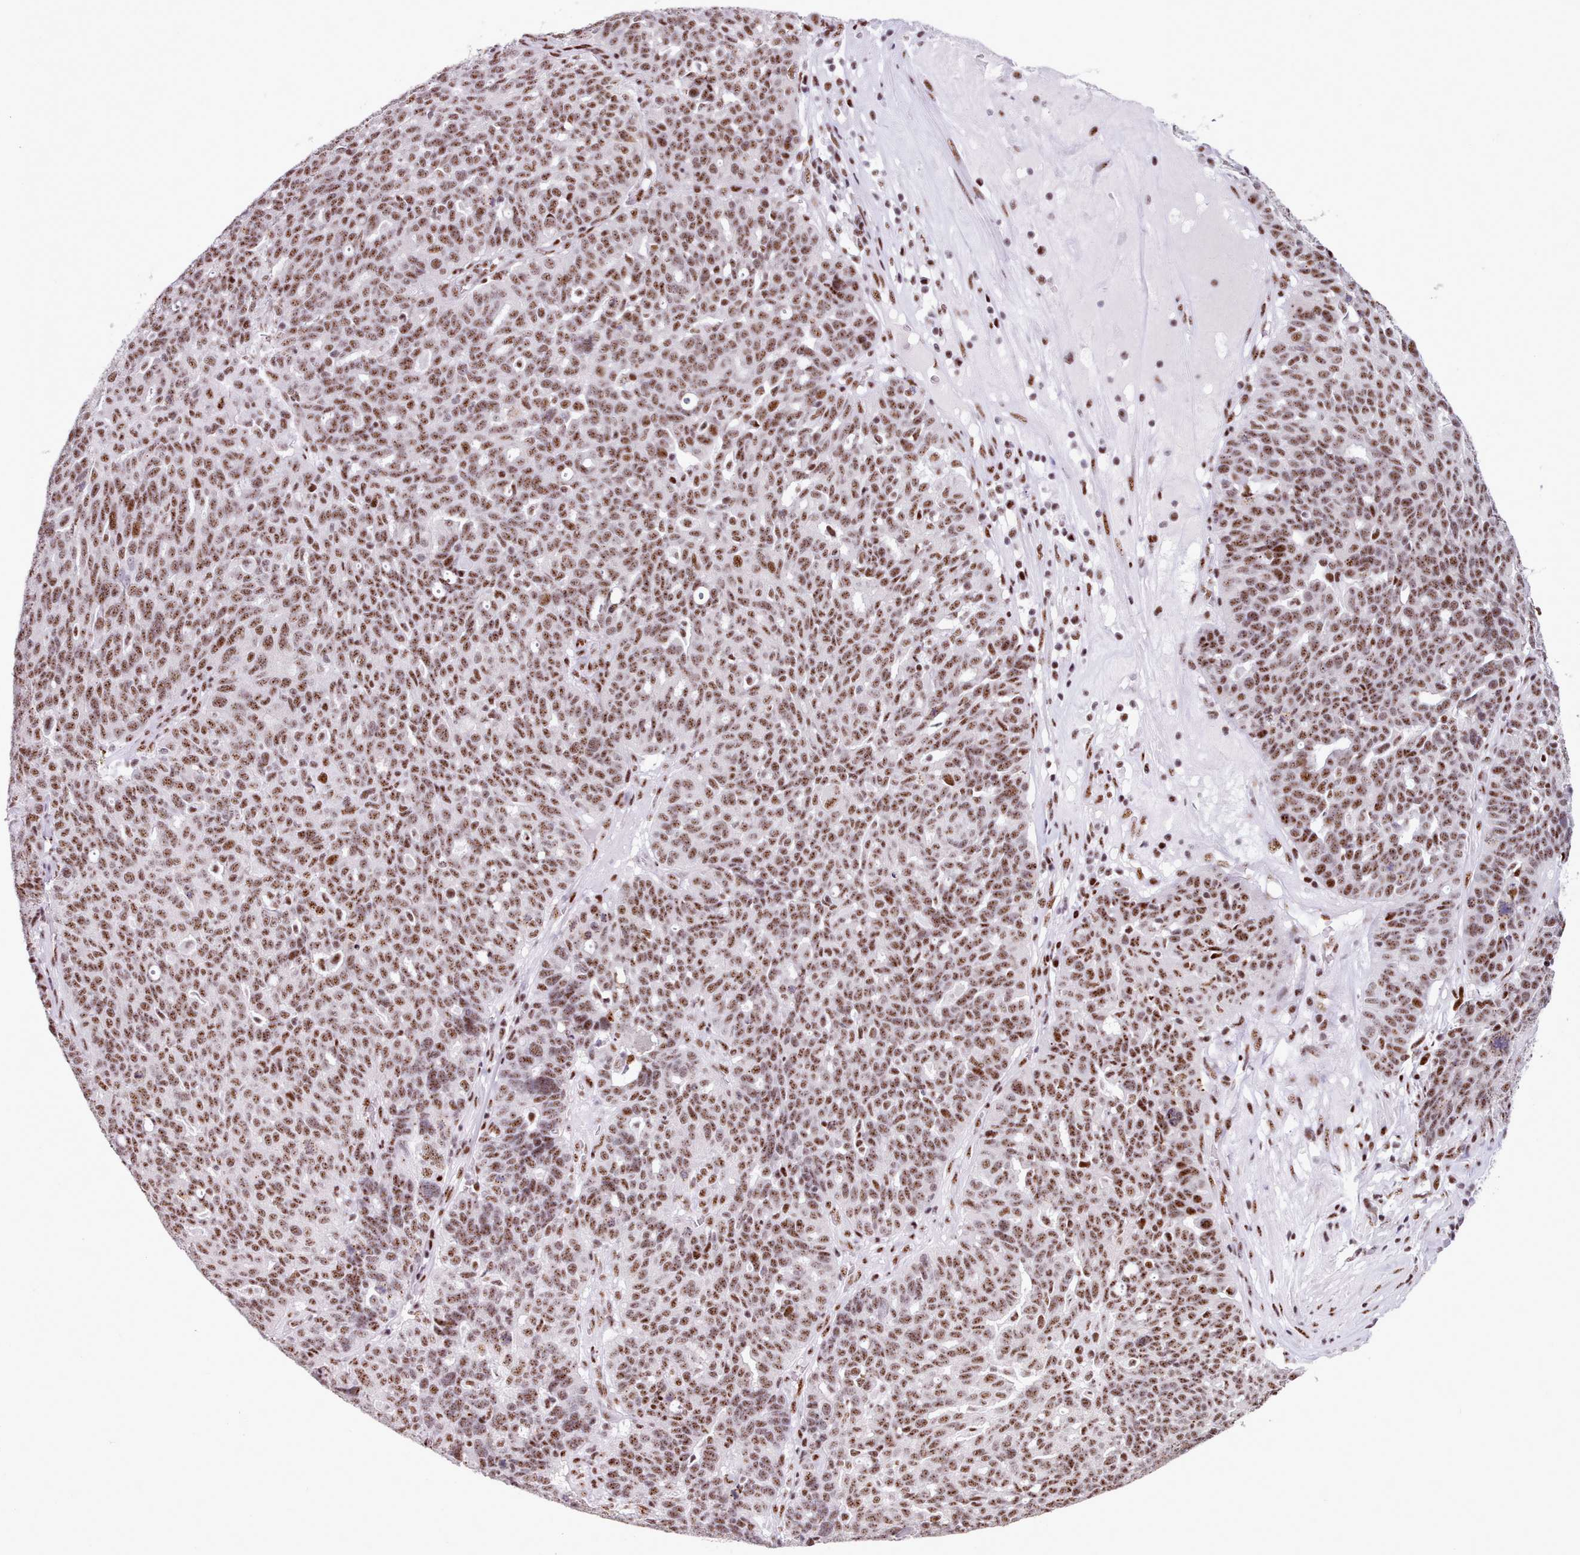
{"staining": {"intensity": "moderate", "quantity": ">75%", "location": "nuclear"}, "tissue": "ovarian cancer", "cell_type": "Tumor cells", "image_type": "cancer", "snomed": [{"axis": "morphology", "description": "Cystadenocarcinoma, serous, NOS"}, {"axis": "topography", "description": "Ovary"}], "caption": "High-power microscopy captured an immunohistochemistry (IHC) photomicrograph of serous cystadenocarcinoma (ovarian), revealing moderate nuclear positivity in about >75% of tumor cells.", "gene": "TMEM35B", "patient": {"sex": "female", "age": 59}}